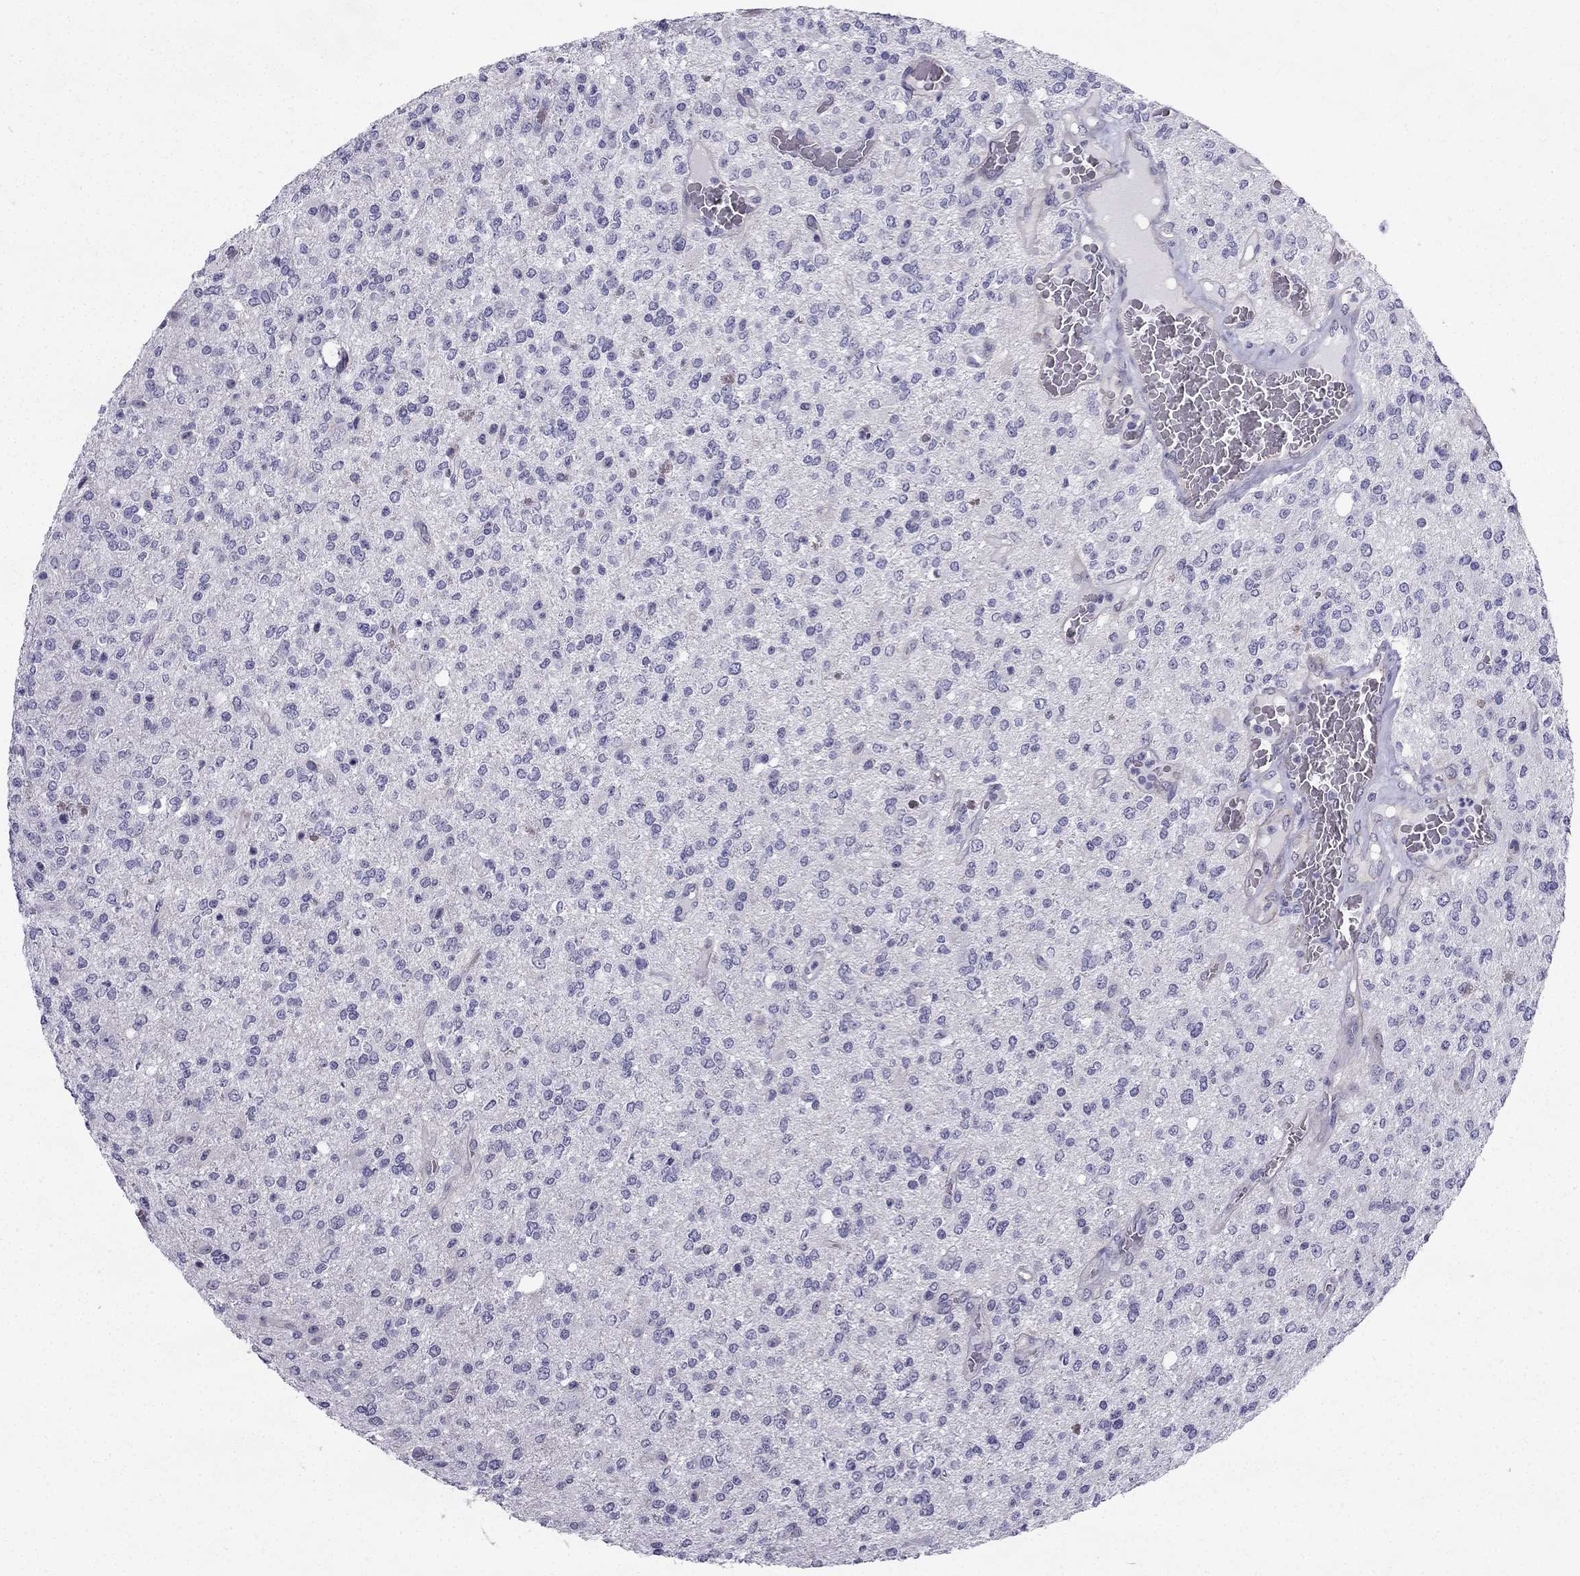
{"staining": {"intensity": "negative", "quantity": "none", "location": "none"}, "tissue": "glioma", "cell_type": "Tumor cells", "image_type": "cancer", "snomed": [{"axis": "morphology", "description": "Glioma, malignant, Low grade"}, {"axis": "topography", "description": "Brain"}], "caption": "This histopathology image is of glioma stained with immunohistochemistry (IHC) to label a protein in brown with the nuclei are counter-stained blue. There is no positivity in tumor cells.", "gene": "CFAP53", "patient": {"sex": "male", "age": 67}}